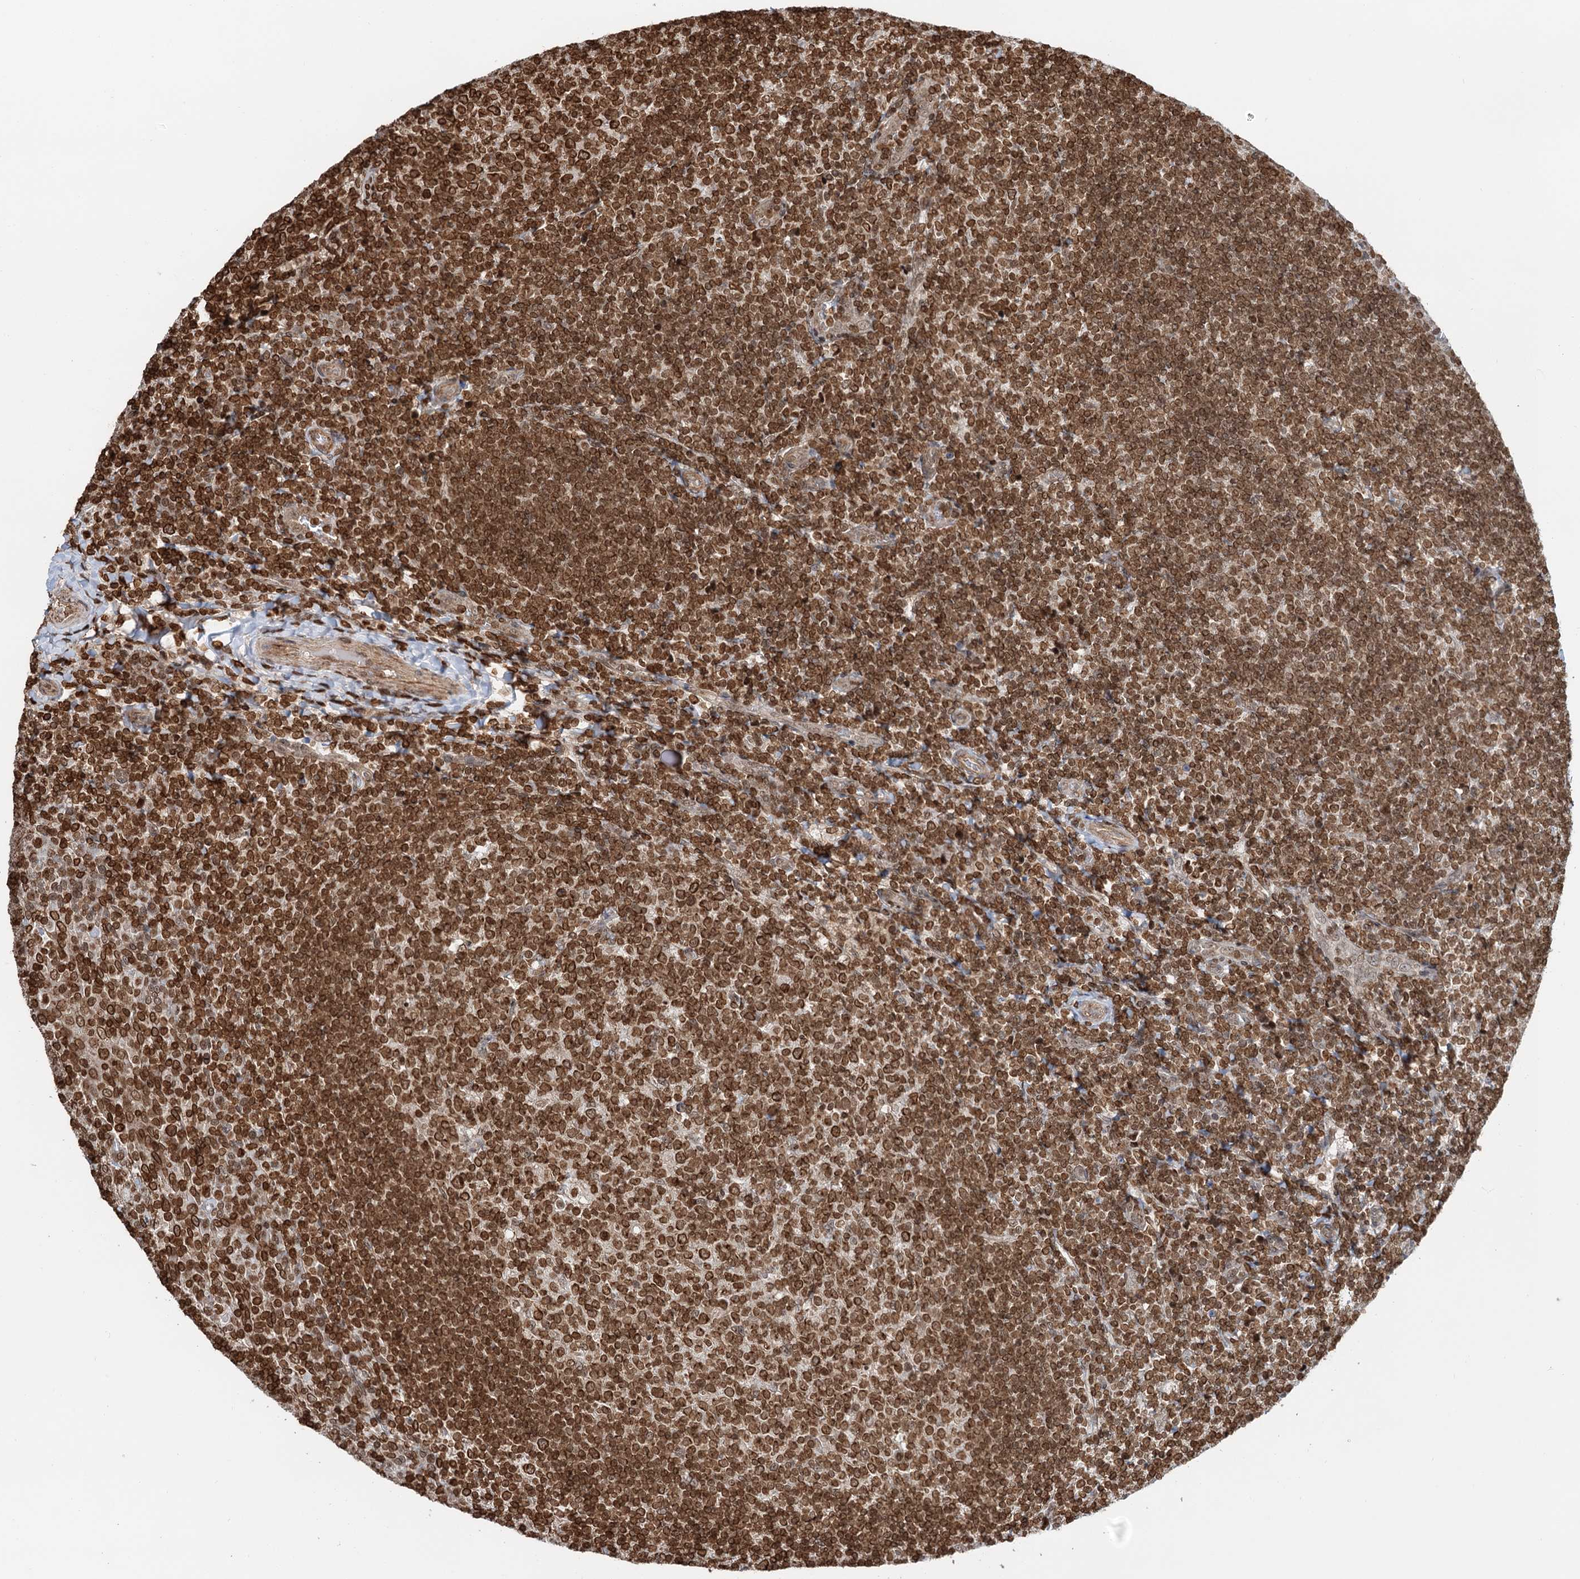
{"staining": {"intensity": "strong", "quantity": ">75%", "location": "nuclear"}, "tissue": "tonsil", "cell_type": "Germinal center cells", "image_type": "normal", "snomed": [{"axis": "morphology", "description": "Normal tissue, NOS"}, {"axis": "topography", "description": "Tonsil"}], "caption": "Immunohistochemistry (IHC) staining of normal tonsil, which shows high levels of strong nuclear staining in about >75% of germinal center cells indicating strong nuclear protein expression. The staining was performed using DAB (brown) for protein detection and nuclei were counterstained in hematoxylin (blue).", "gene": "ZC3H13", "patient": {"sex": "female", "age": 10}}